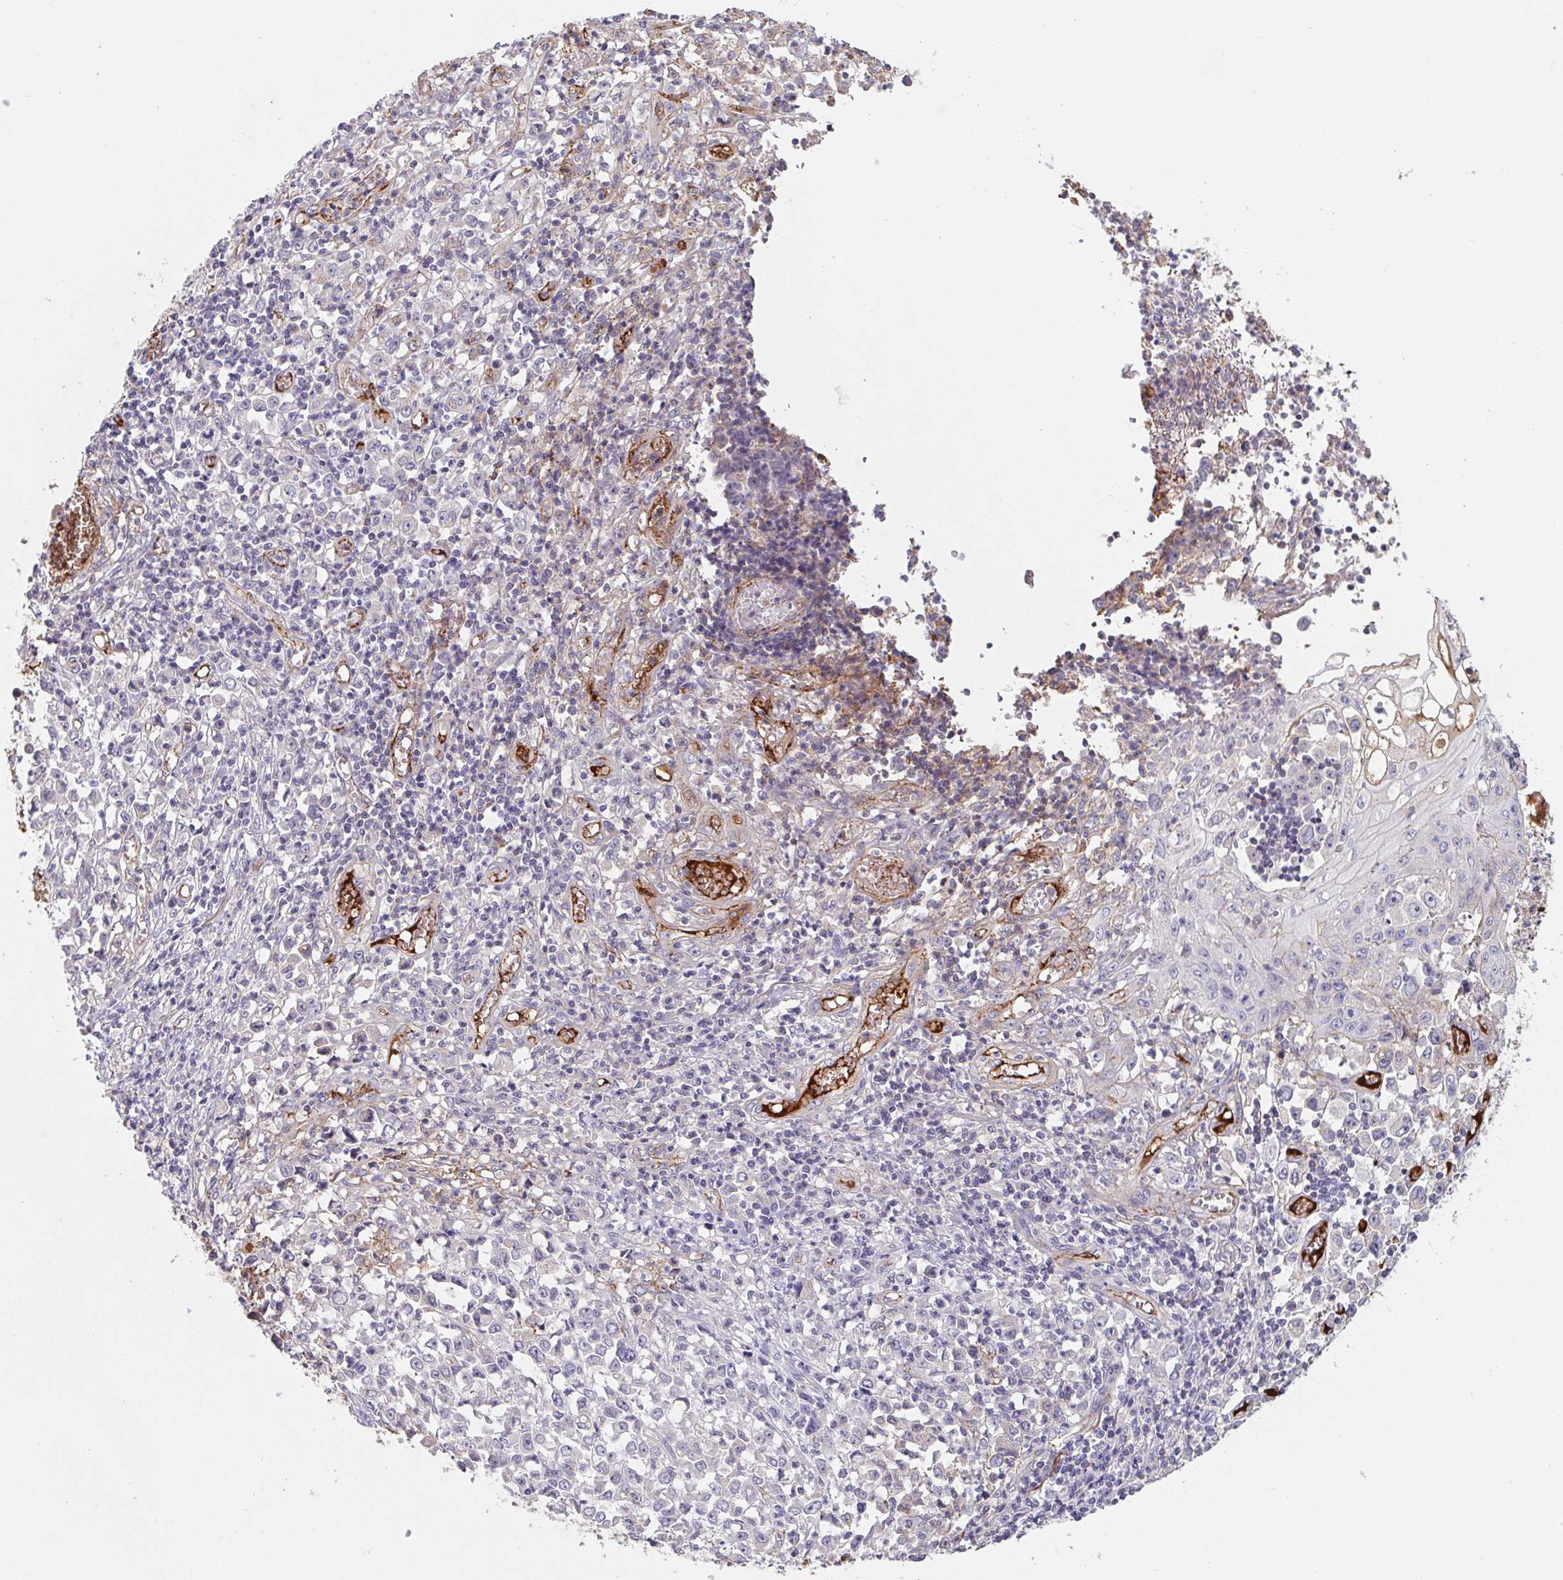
{"staining": {"intensity": "weak", "quantity": "<25%", "location": "cytoplasmic/membranous"}, "tissue": "stomach cancer", "cell_type": "Tumor cells", "image_type": "cancer", "snomed": [{"axis": "morphology", "description": "Adenocarcinoma, NOS"}, {"axis": "topography", "description": "Stomach, upper"}], "caption": "This is an immunohistochemistry photomicrograph of human adenocarcinoma (stomach). There is no positivity in tumor cells.", "gene": "LPA", "patient": {"sex": "male", "age": 70}}